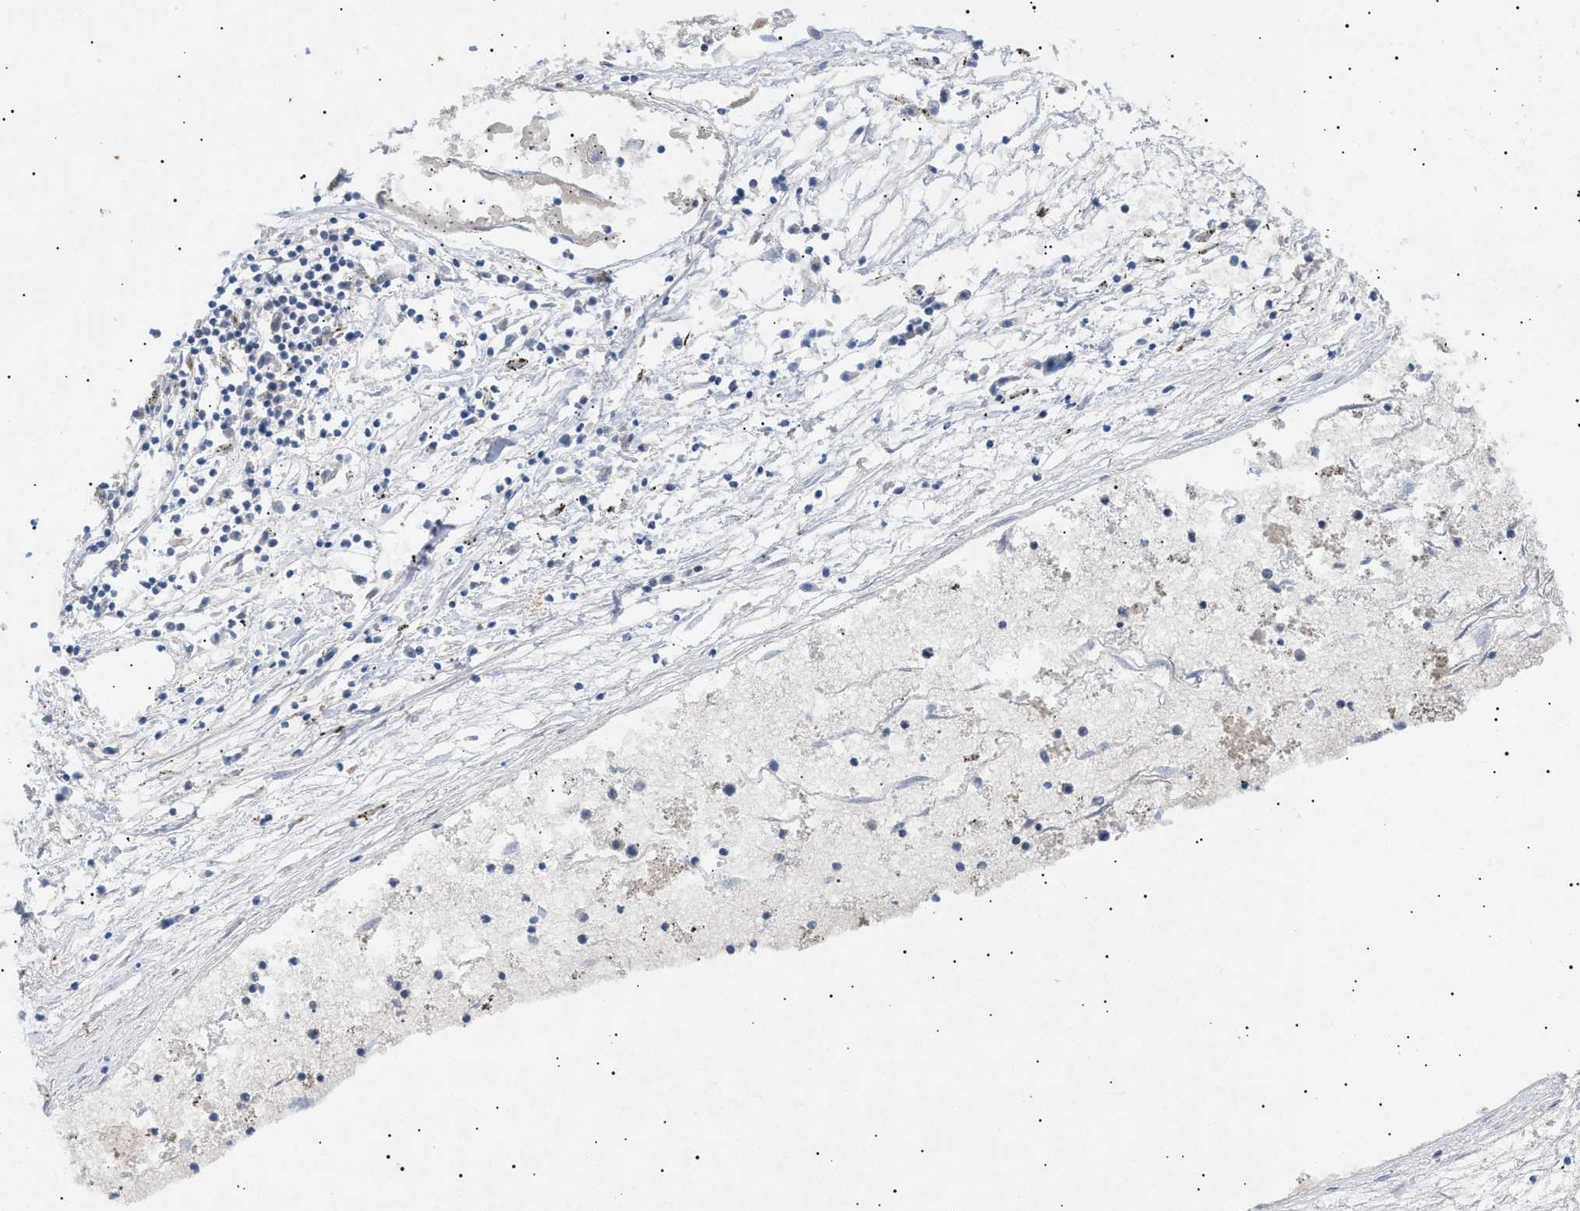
{"staining": {"intensity": "negative", "quantity": "none", "location": "none"}, "tissue": "liver cancer", "cell_type": "Tumor cells", "image_type": "cancer", "snomed": [{"axis": "morphology", "description": "Carcinoma, Hepatocellular, NOS"}, {"axis": "topography", "description": "Liver"}], "caption": "High power microscopy histopathology image of an IHC image of liver hepatocellular carcinoma, revealing no significant staining in tumor cells.", "gene": "SIRT5", "patient": {"sex": "male", "age": 72}}